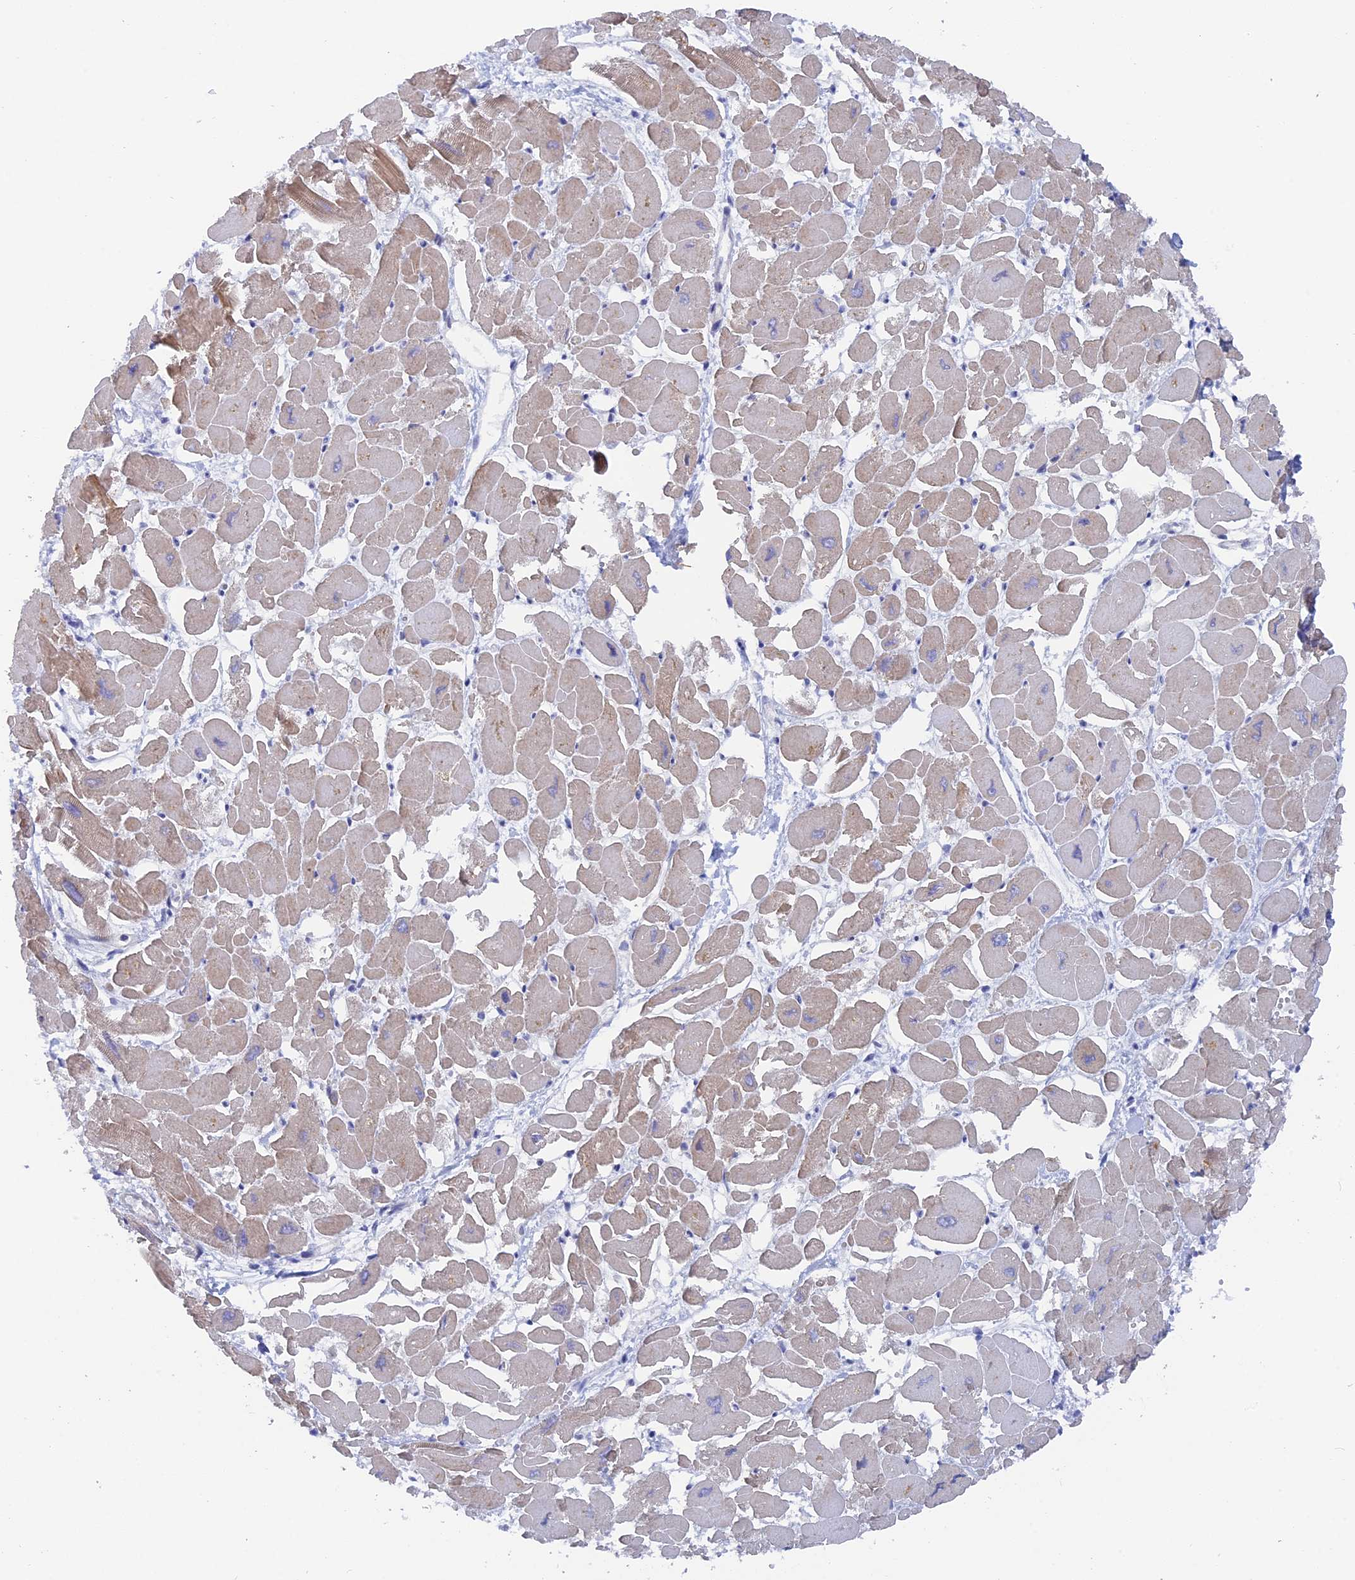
{"staining": {"intensity": "moderate", "quantity": "<25%", "location": "cytoplasmic/membranous"}, "tissue": "heart muscle", "cell_type": "Cardiomyocytes", "image_type": "normal", "snomed": [{"axis": "morphology", "description": "Normal tissue, NOS"}, {"axis": "topography", "description": "Heart"}], "caption": "Approximately <25% of cardiomyocytes in unremarkable human heart muscle exhibit moderate cytoplasmic/membranous protein staining as visualized by brown immunohistochemical staining.", "gene": "BRD2", "patient": {"sex": "male", "age": 54}}